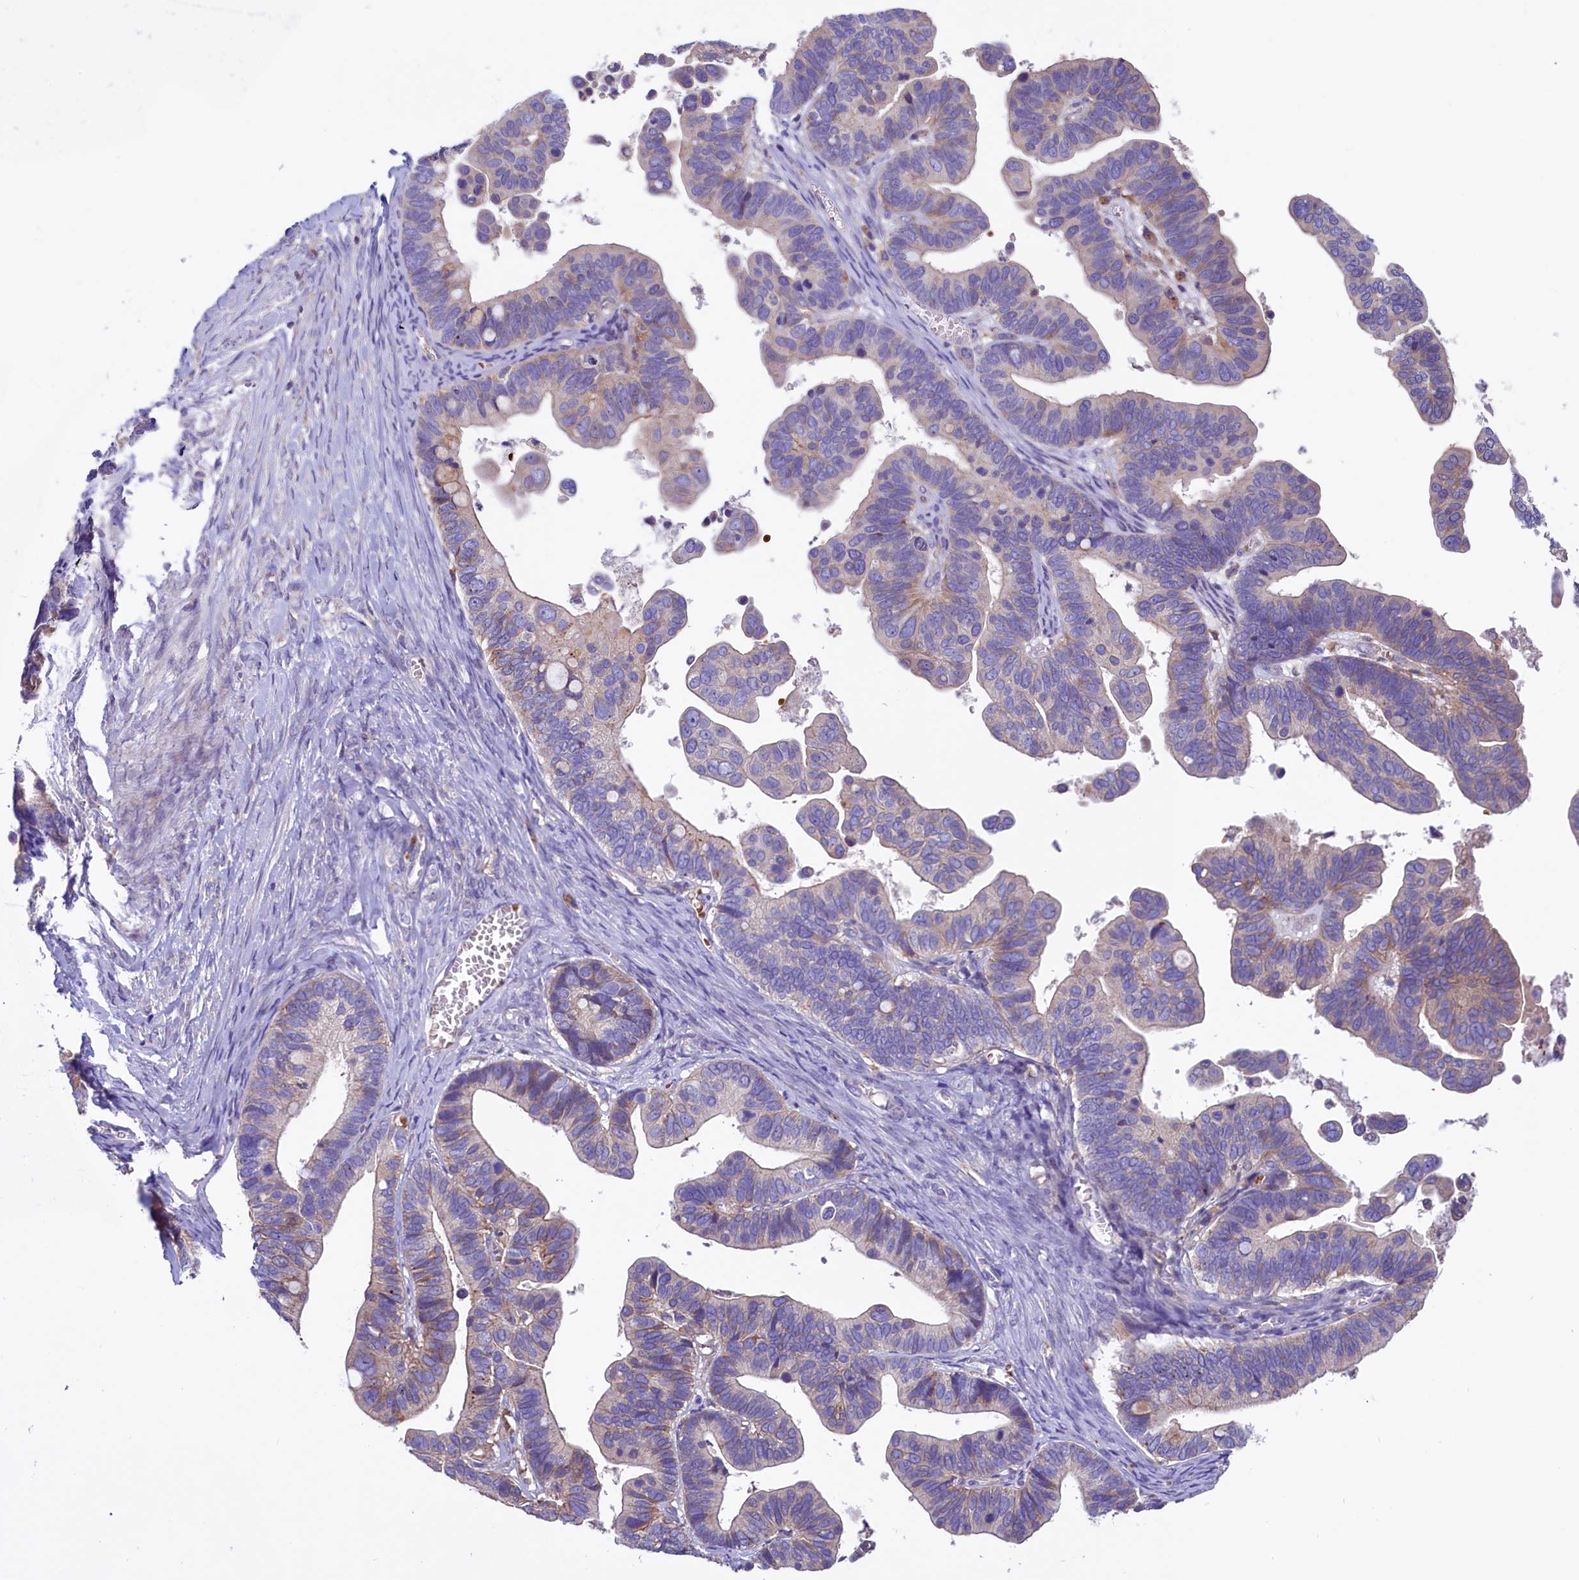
{"staining": {"intensity": "weak", "quantity": "<25%", "location": "cytoplasmic/membranous"}, "tissue": "ovarian cancer", "cell_type": "Tumor cells", "image_type": "cancer", "snomed": [{"axis": "morphology", "description": "Cystadenocarcinoma, serous, NOS"}, {"axis": "topography", "description": "Ovary"}], "caption": "Ovarian serous cystadenocarcinoma was stained to show a protein in brown. There is no significant staining in tumor cells. (DAB (3,3'-diaminobenzidine) immunohistochemistry (IHC), high magnification).", "gene": "HPS6", "patient": {"sex": "female", "age": 56}}